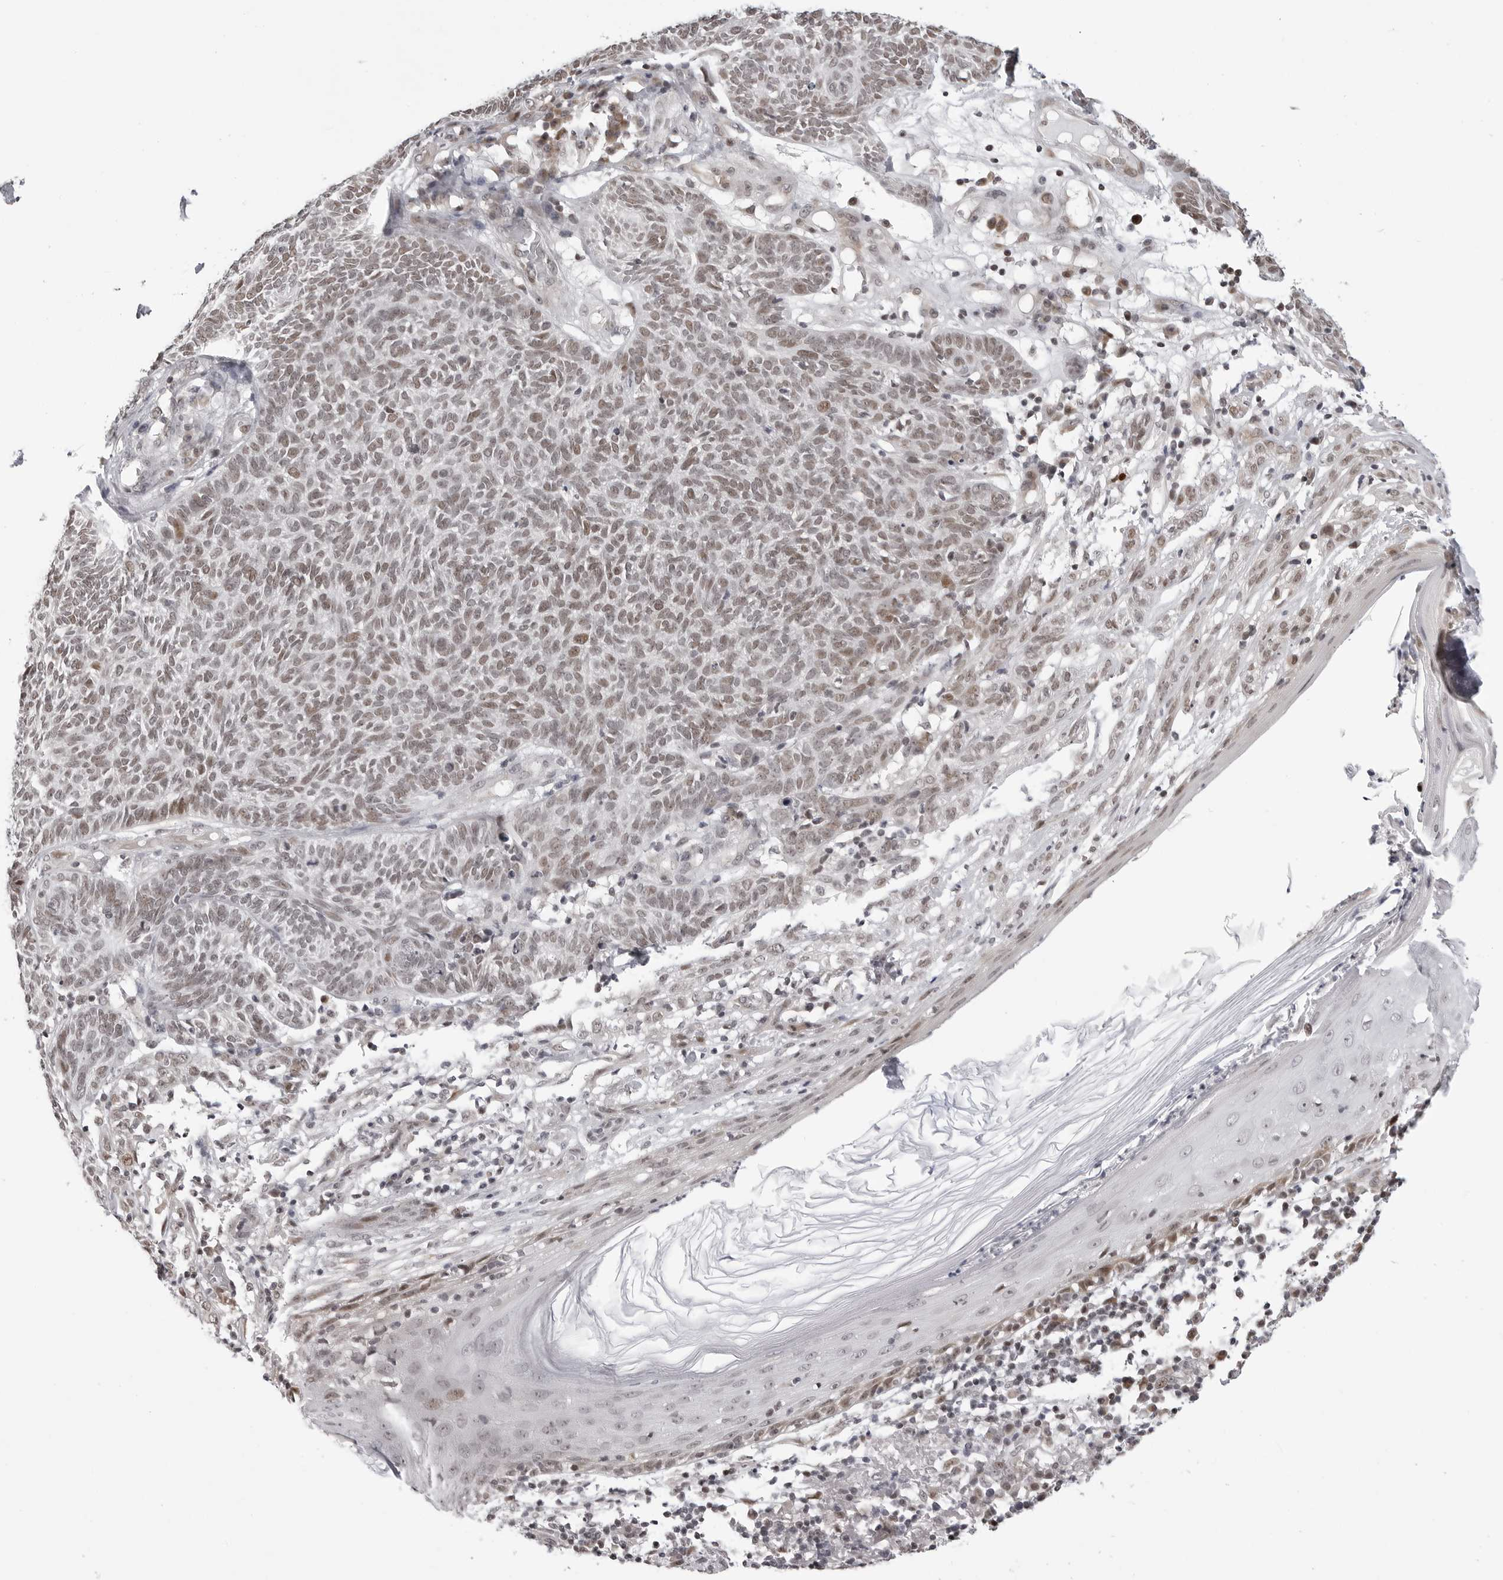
{"staining": {"intensity": "weak", "quantity": ">75%", "location": "nuclear"}, "tissue": "skin cancer", "cell_type": "Tumor cells", "image_type": "cancer", "snomed": [{"axis": "morphology", "description": "Squamous cell carcinoma, NOS"}, {"axis": "topography", "description": "Skin"}], "caption": "Skin cancer (squamous cell carcinoma) stained with a protein marker shows weak staining in tumor cells.", "gene": "PHF3", "patient": {"sex": "female", "age": 90}}